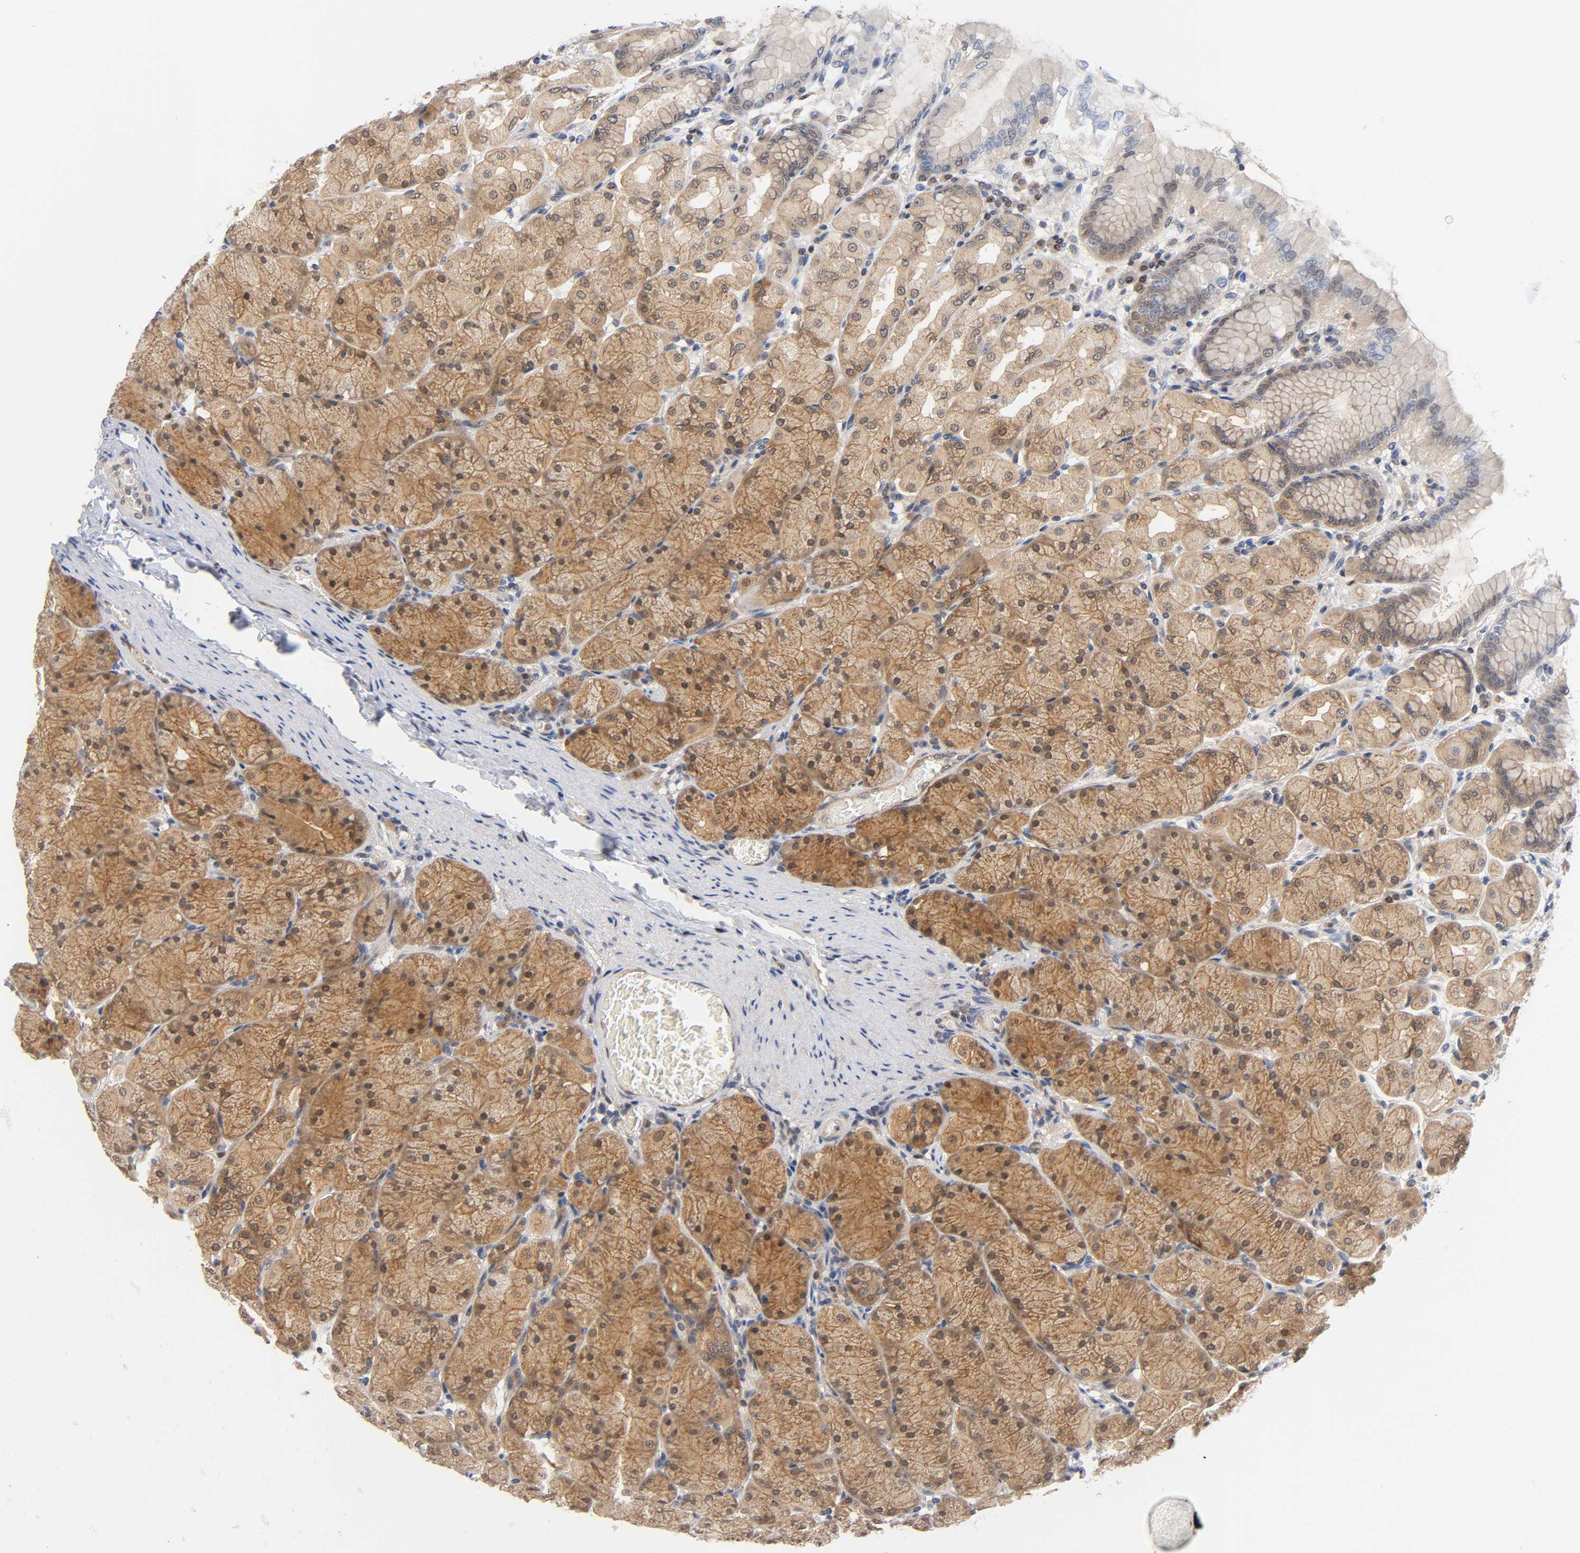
{"staining": {"intensity": "strong", "quantity": ">75%", "location": "cytoplasmic/membranous"}, "tissue": "stomach", "cell_type": "Glandular cells", "image_type": "normal", "snomed": [{"axis": "morphology", "description": "Normal tissue, NOS"}, {"axis": "topography", "description": "Stomach, upper"}], "caption": "This is a photomicrograph of immunohistochemistry (IHC) staining of normal stomach, which shows strong expression in the cytoplasmic/membranous of glandular cells.", "gene": "PRKAB1", "patient": {"sex": "female", "age": 56}}